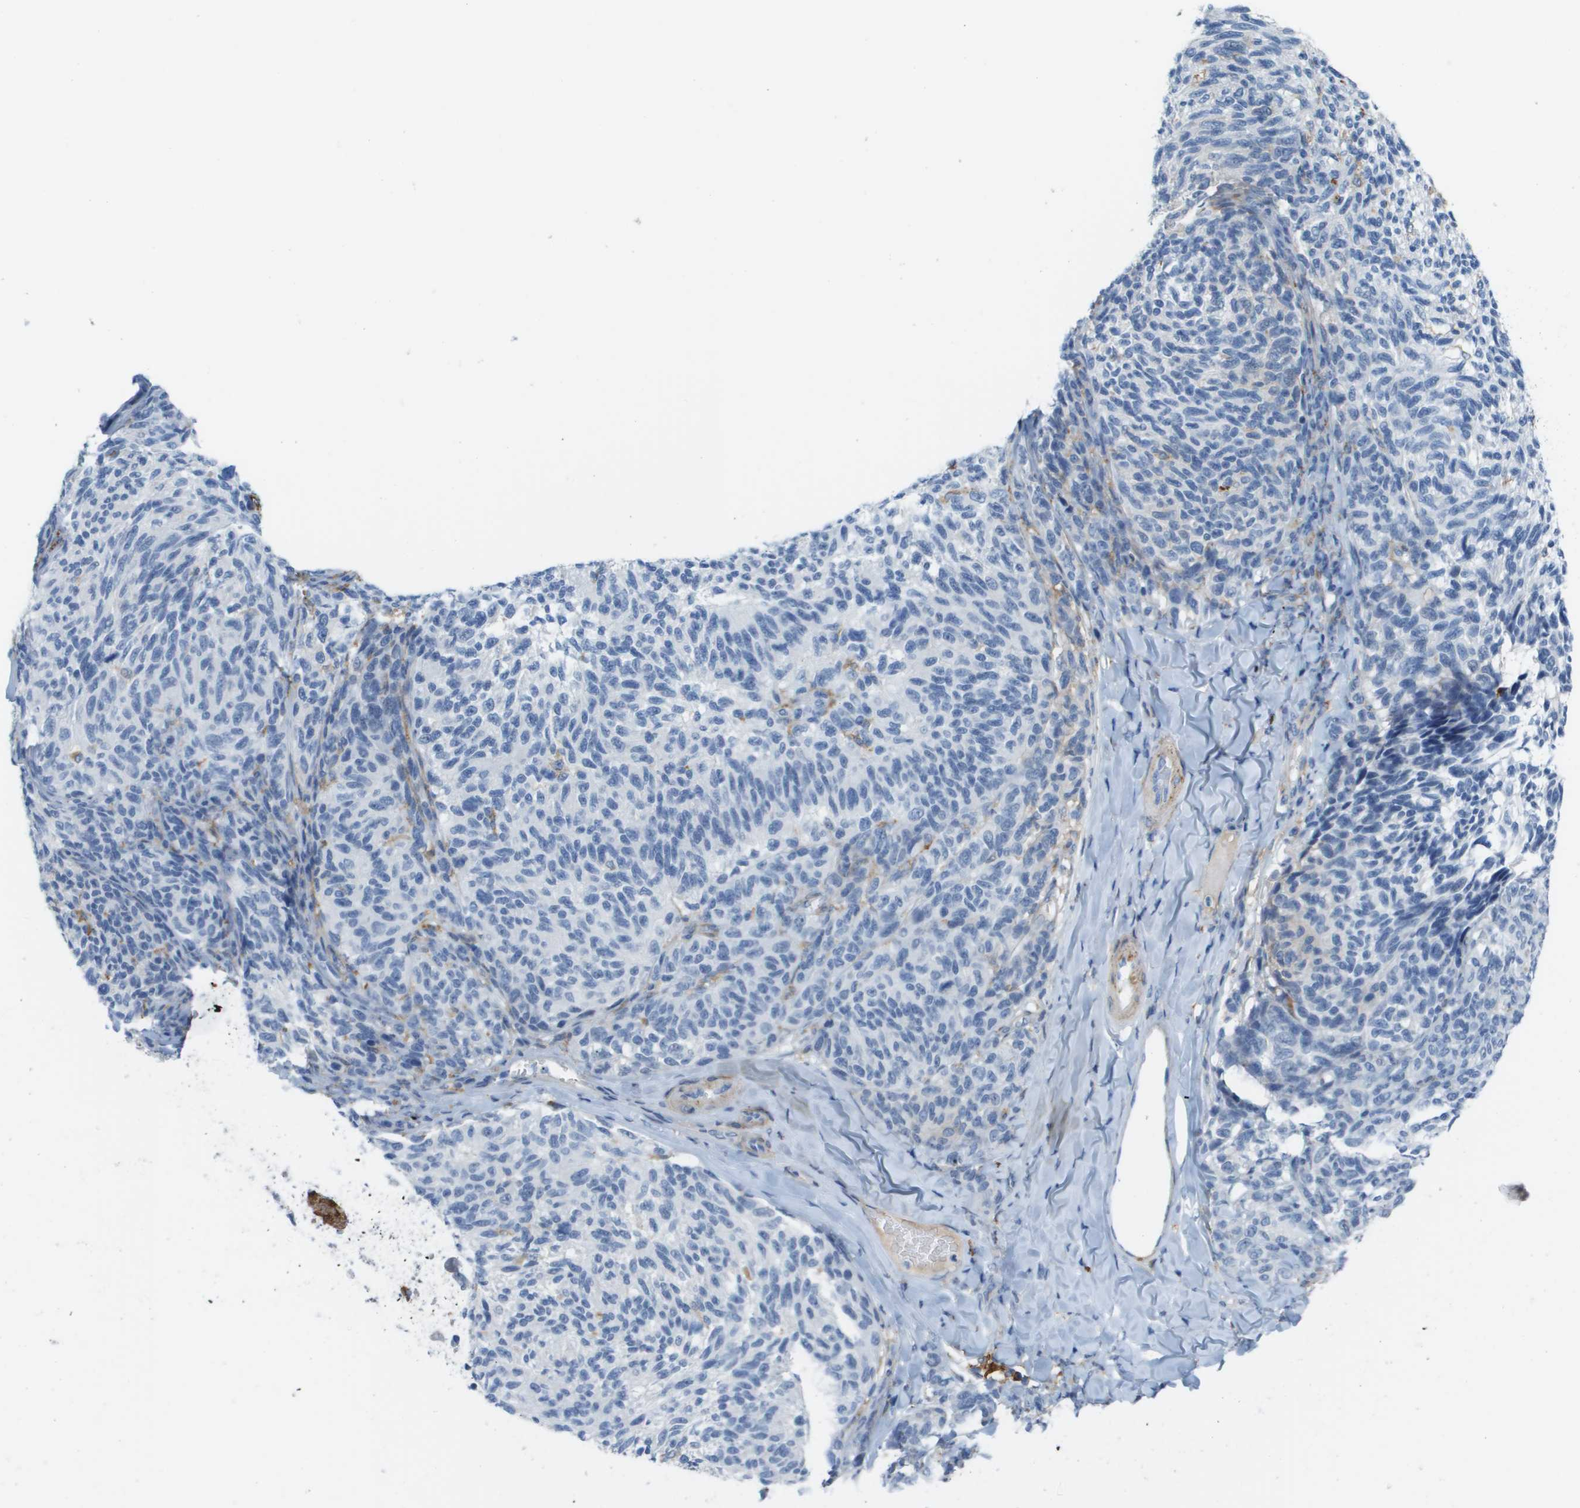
{"staining": {"intensity": "negative", "quantity": "none", "location": "none"}, "tissue": "melanoma", "cell_type": "Tumor cells", "image_type": "cancer", "snomed": [{"axis": "morphology", "description": "Malignant melanoma, NOS"}, {"axis": "topography", "description": "Skin"}], "caption": "Human melanoma stained for a protein using IHC shows no positivity in tumor cells.", "gene": "ZBTB43", "patient": {"sex": "female", "age": 73}}